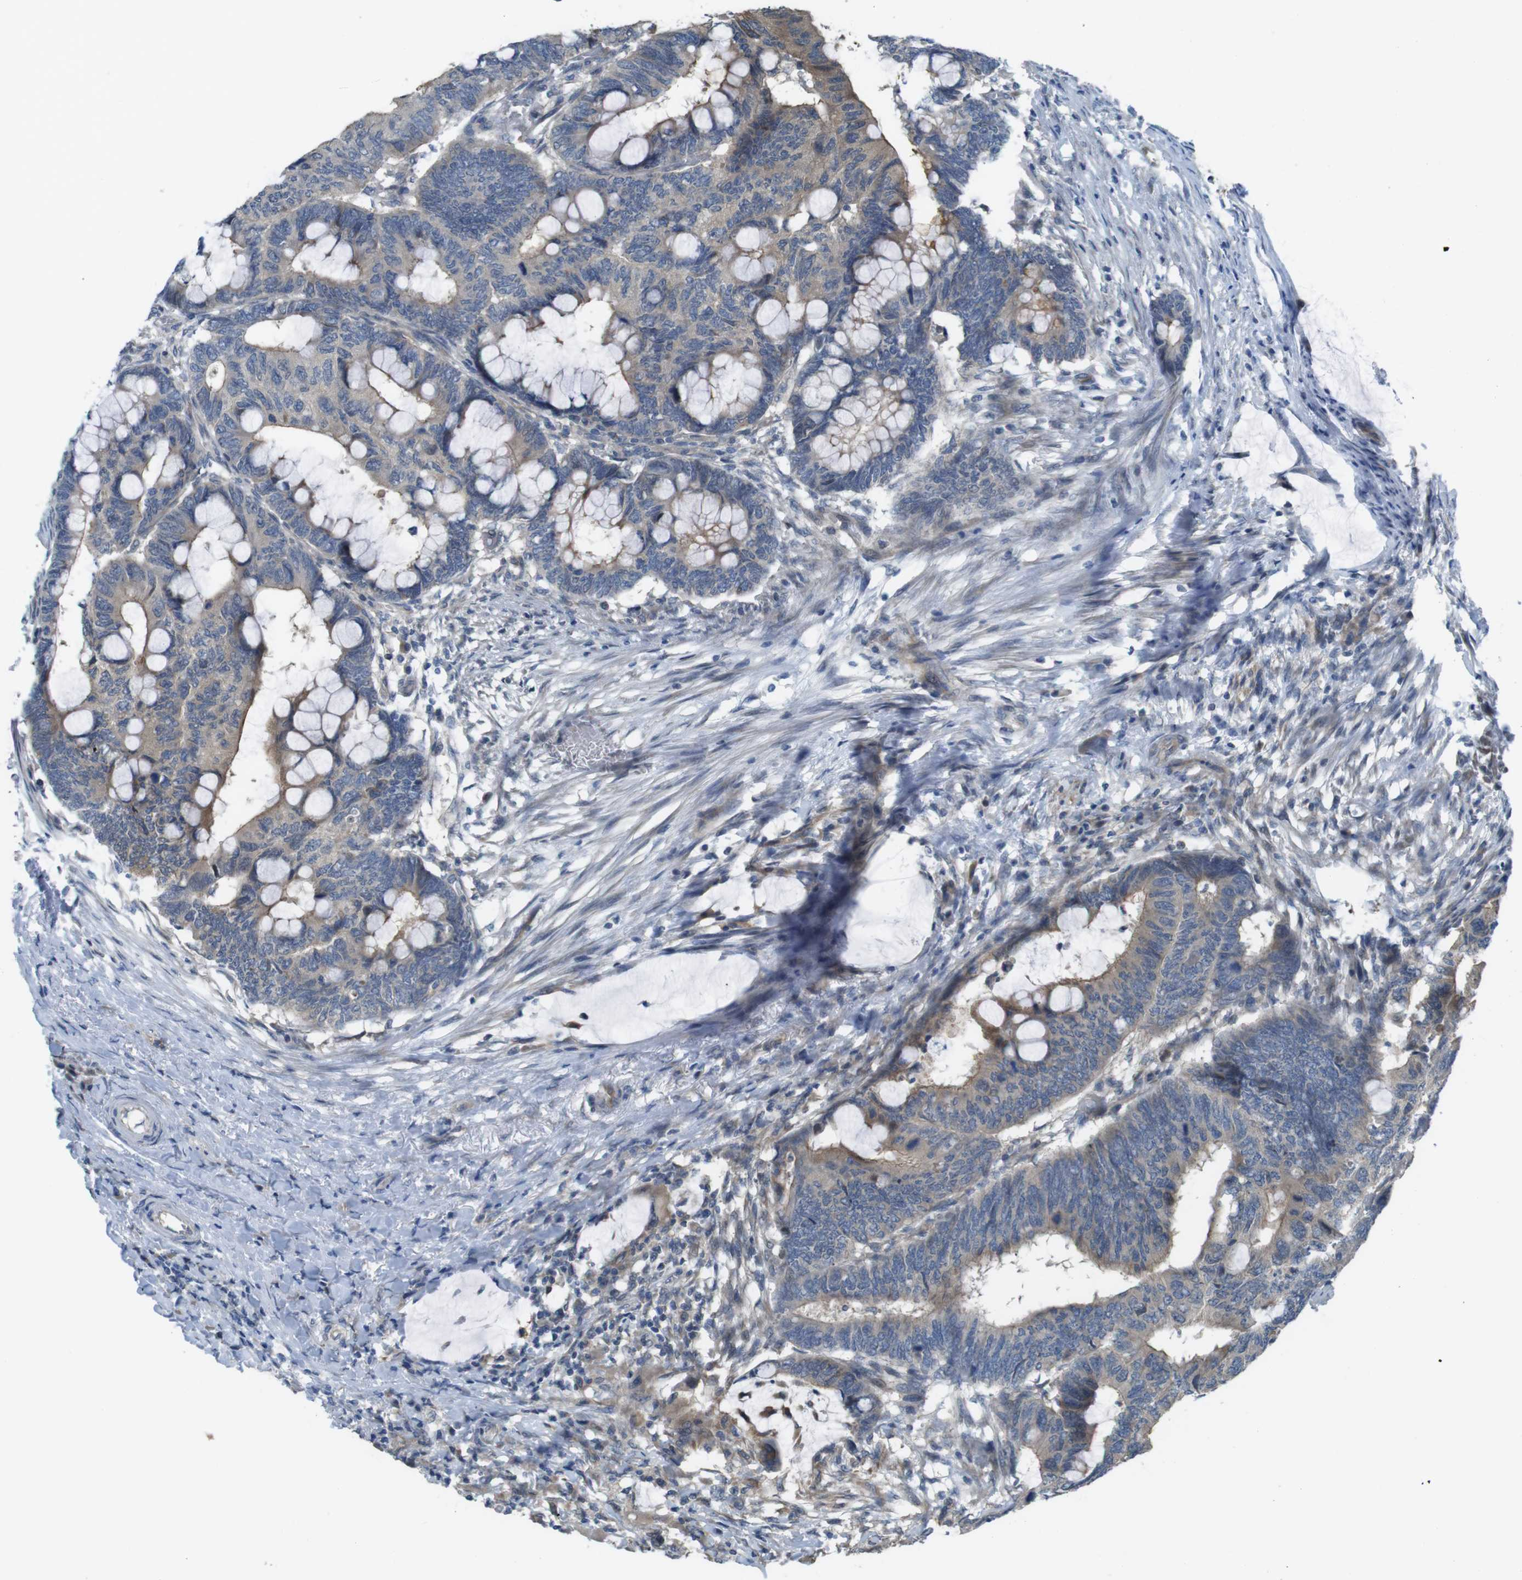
{"staining": {"intensity": "moderate", "quantity": "<25%", "location": "cytoplasmic/membranous"}, "tissue": "colorectal cancer", "cell_type": "Tumor cells", "image_type": "cancer", "snomed": [{"axis": "morphology", "description": "Normal tissue, NOS"}, {"axis": "morphology", "description": "Adenocarcinoma, NOS"}, {"axis": "topography", "description": "Rectum"}, {"axis": "topography", "description": "Peripheral nerve tissue"}], "caption": "Brown immunohistochemical staining in colorectal adenocarcinoma exhibits moderate cytoplasmic/membranous expression in about <25% of tumor cells. Using DAB (brown) and hematoxylin (blue) stains, captured at high magnification using brightfield microscopy.", "gene": "ABHD15", "patient": {"sex": "male", "age": 92}}